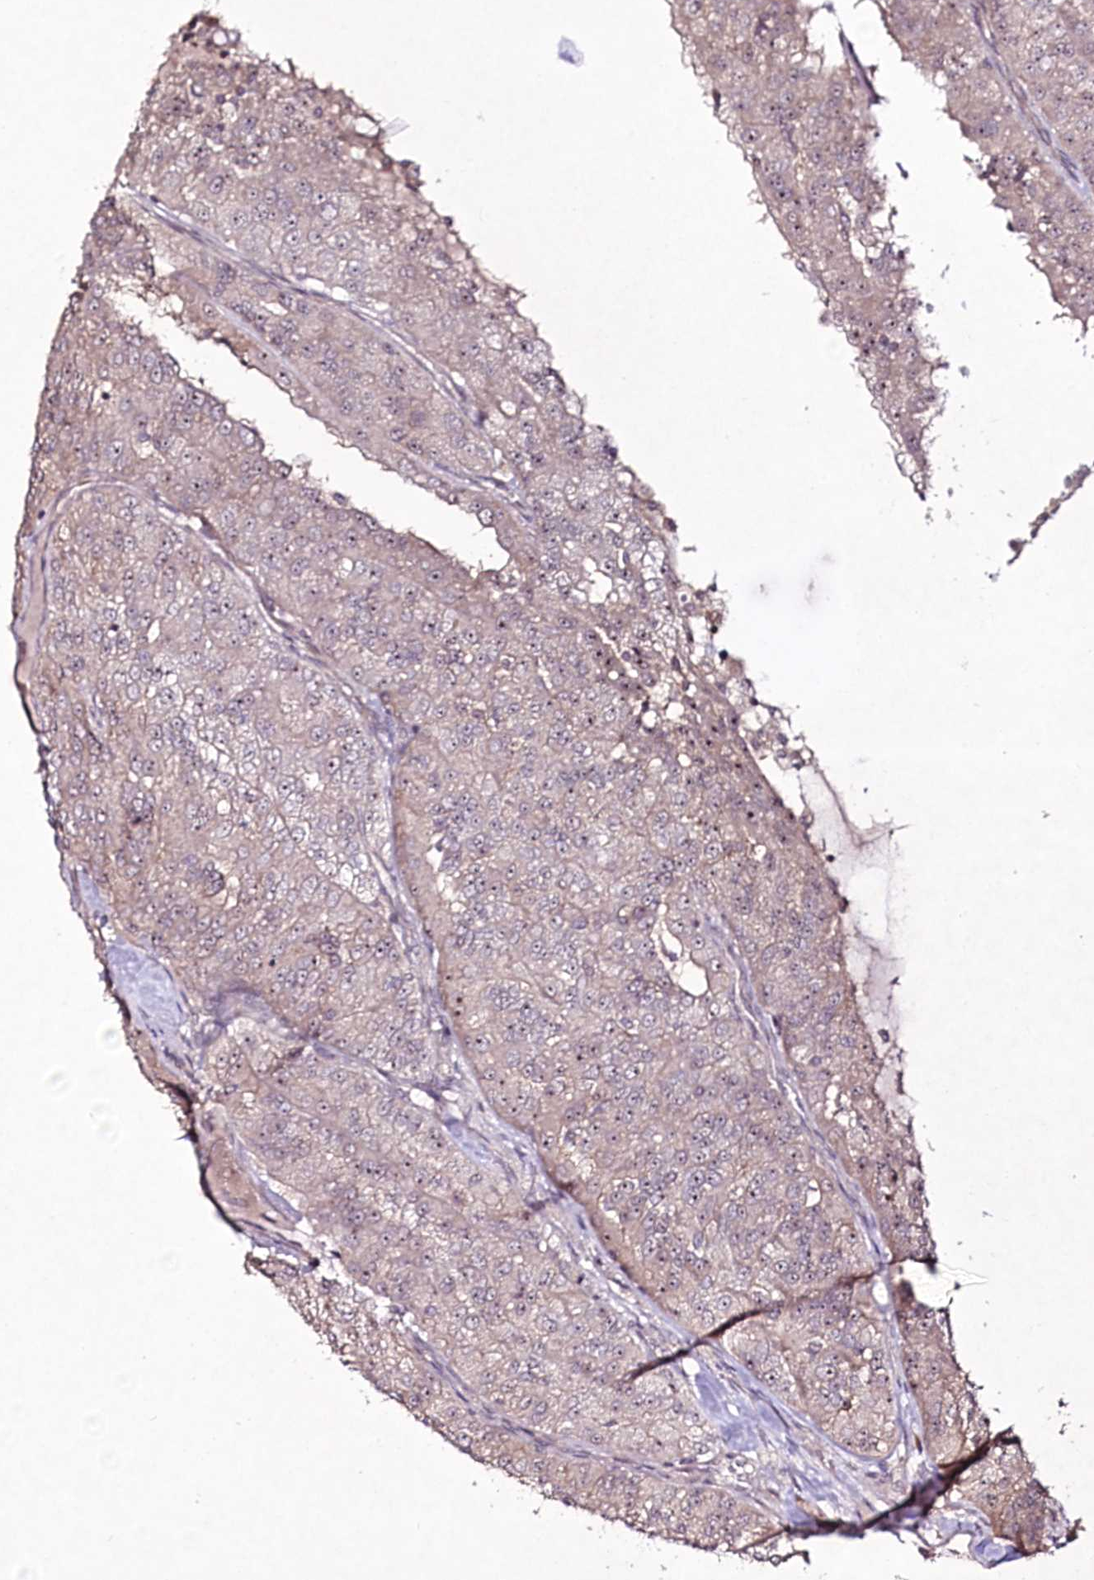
{"staining": {"intensity": "weak", "quantity": ">75%", "location": "nuclear"}, "tissue": "renal cancer", "cell_type": "Tumor cells", "image_type": "cancer", "snomed": [{"axis": "morphology", "description": "Adenocarcinoma, NOS"}, {"axis": "topography", "description": "Kidney"}], "caption": "Immunohistochemistry (DAB (3,3'-diaminobenzidine)) staining of renal adenocarcinoma demonstrates weak nuclear protein expression in approximately >75% of tumor cells.", "gene": "CCDC59", "patient": {"sex": "female", "age": 63}}